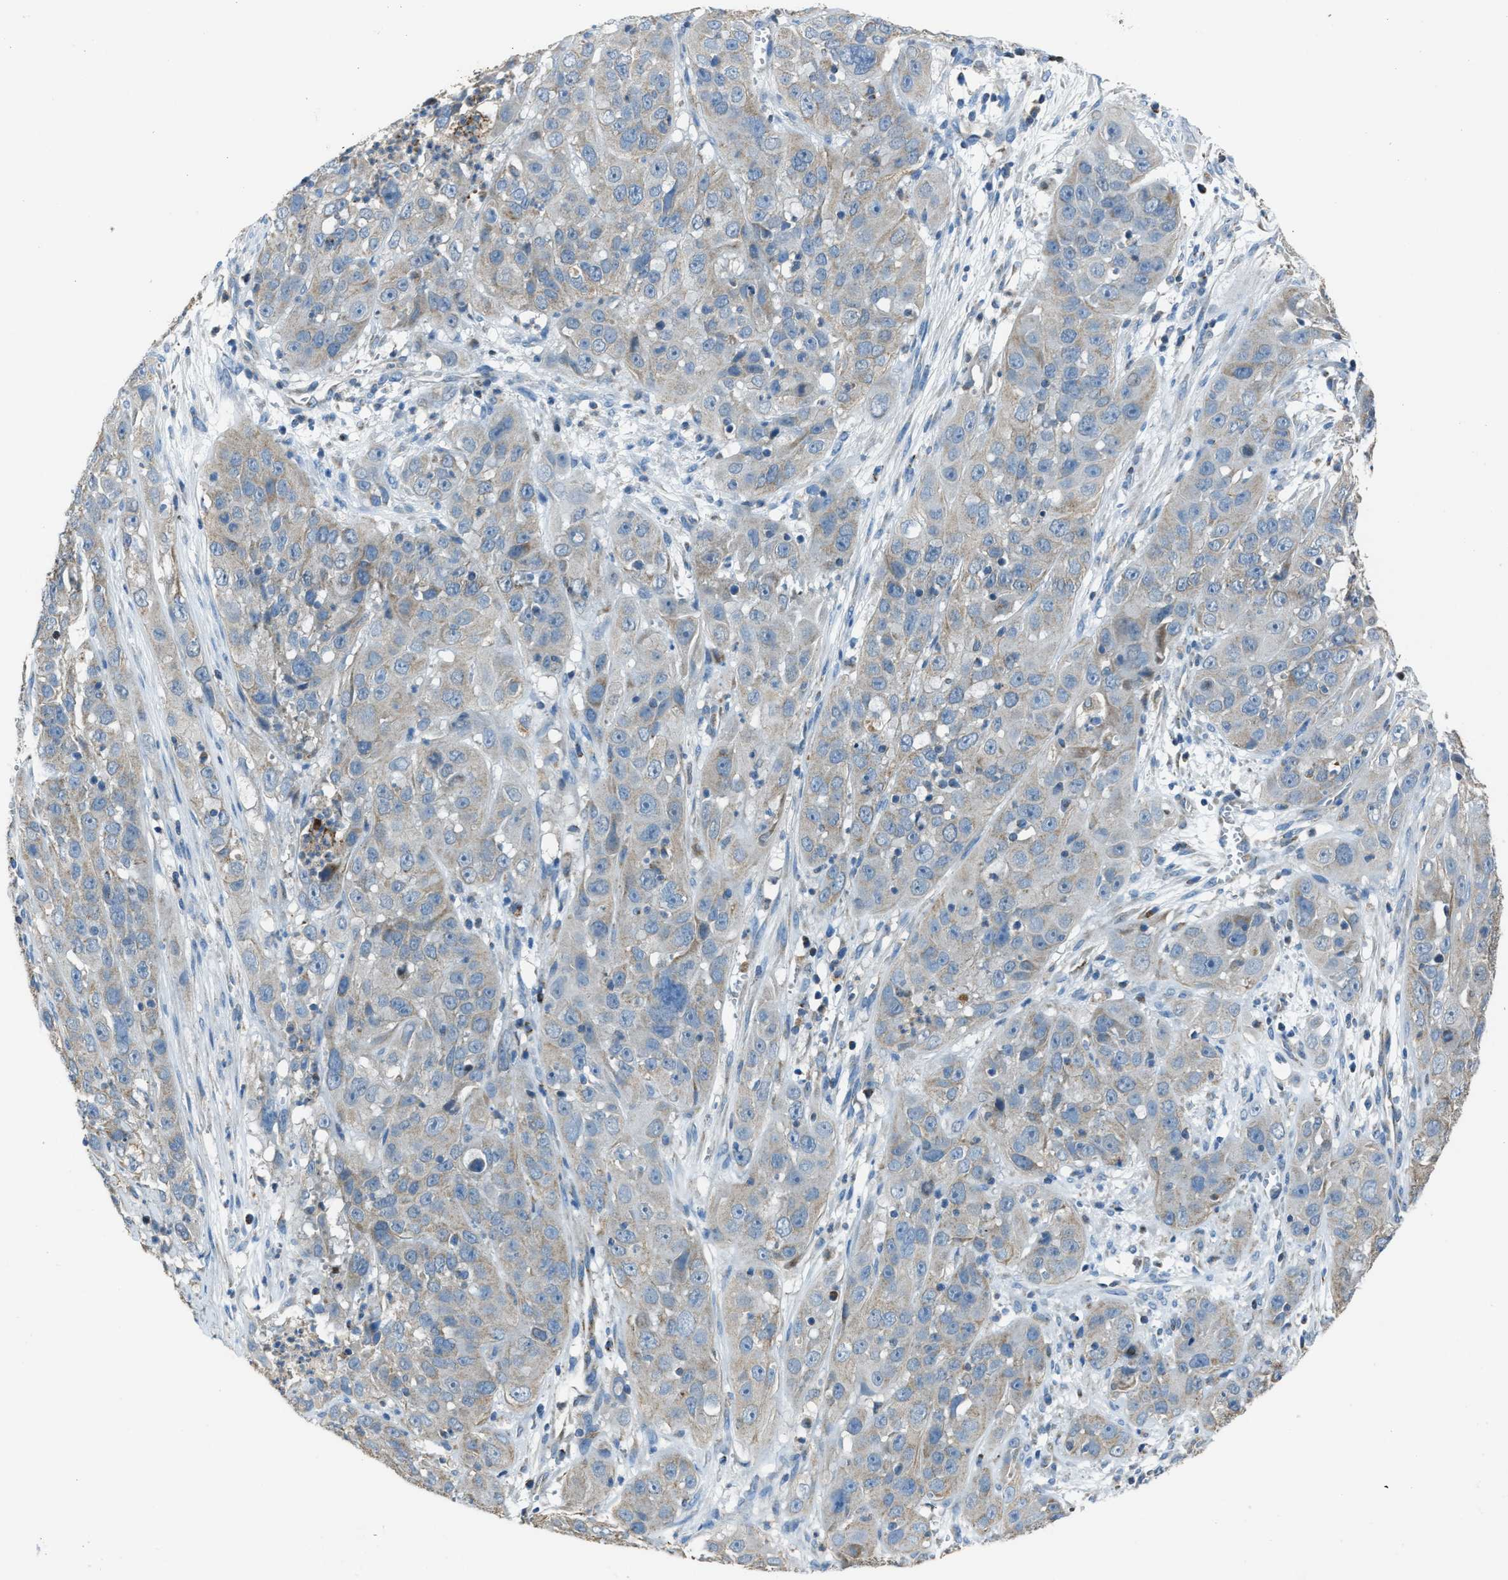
{"staining": {"intensity": "weak", "quantity": "<25%", "location": "cytoplasmic/membranous"}, "tissue": "cervical cancer", "cell_type": "Tumor cells", "image_type": "cancer", "snomed": [{"axis": "morphology", "description": "Squamous cell carcinoma, NOS"}, {"axis": "topography", "description": "Cervix"}], "caption": "High magnification brightfield microscopy of cervical cancer (squamous cell carcinoma) stained with DAB (brown) and counterstained with hematoxylin (blue): tumor cells show no significant positivity.", "gene": "SLC25A11", "patient": {"sex": "female", "age": 32}}